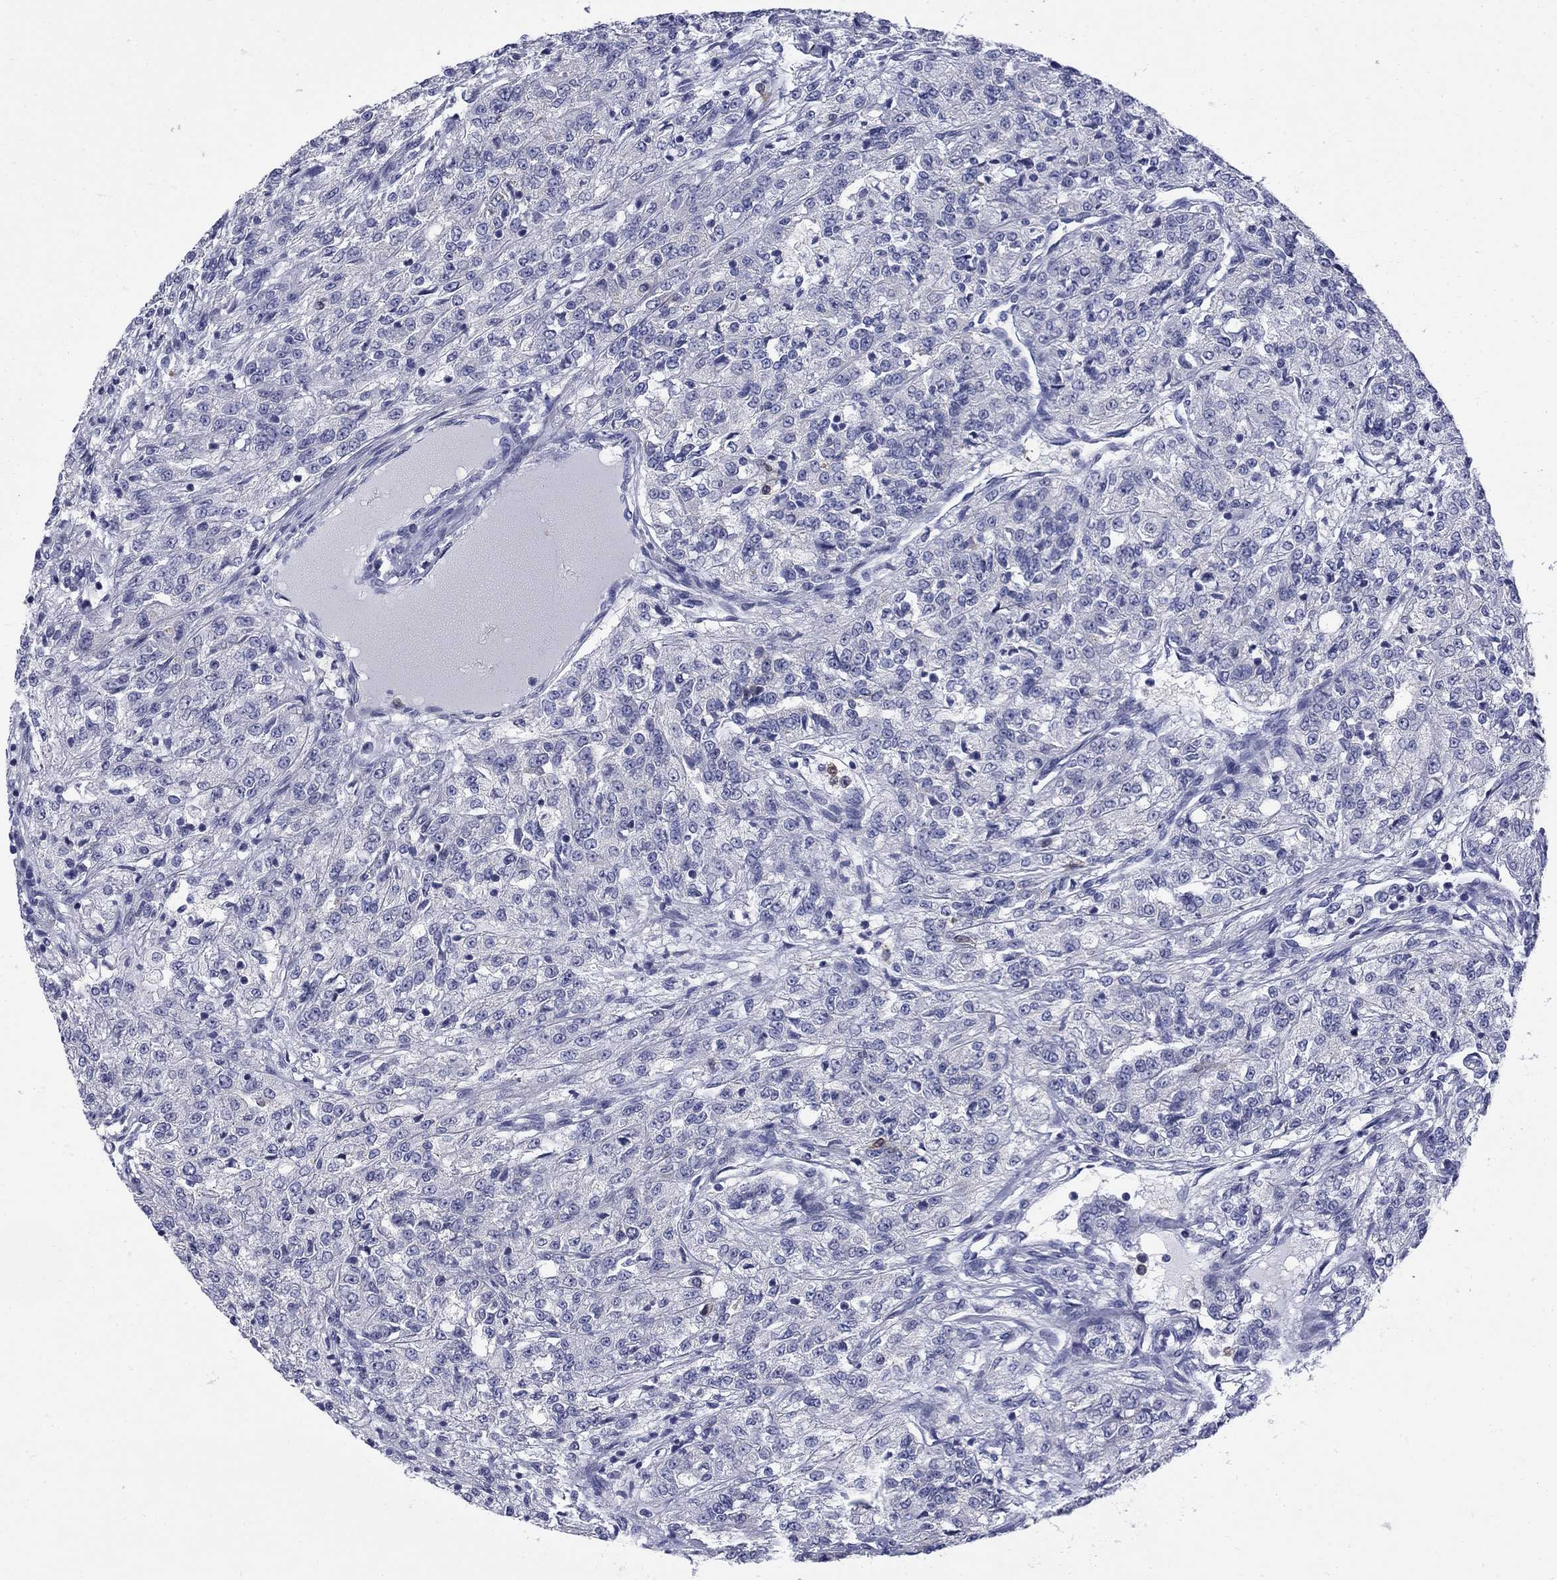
{"staining": {"intensity": "negative", "quantity": "none", "location": "none"}, "tissue": "renal cancer", "cell_type": "Tumor cells", "image_type": "cancer", "snomed": [{"axis": "morphology", "description": "Adenocarcinoma, NOS"}, {"axis": "topography", "description": "Kidney"}], "caption": "Immunohistochemistry histopathology image of human renal cancer (adenocarcinoma) stained for a protein (brown), which exhibits no expression in tumor cells.", "gene": "SERPINB2", "patient": {"sex": "female", "age": 63}}